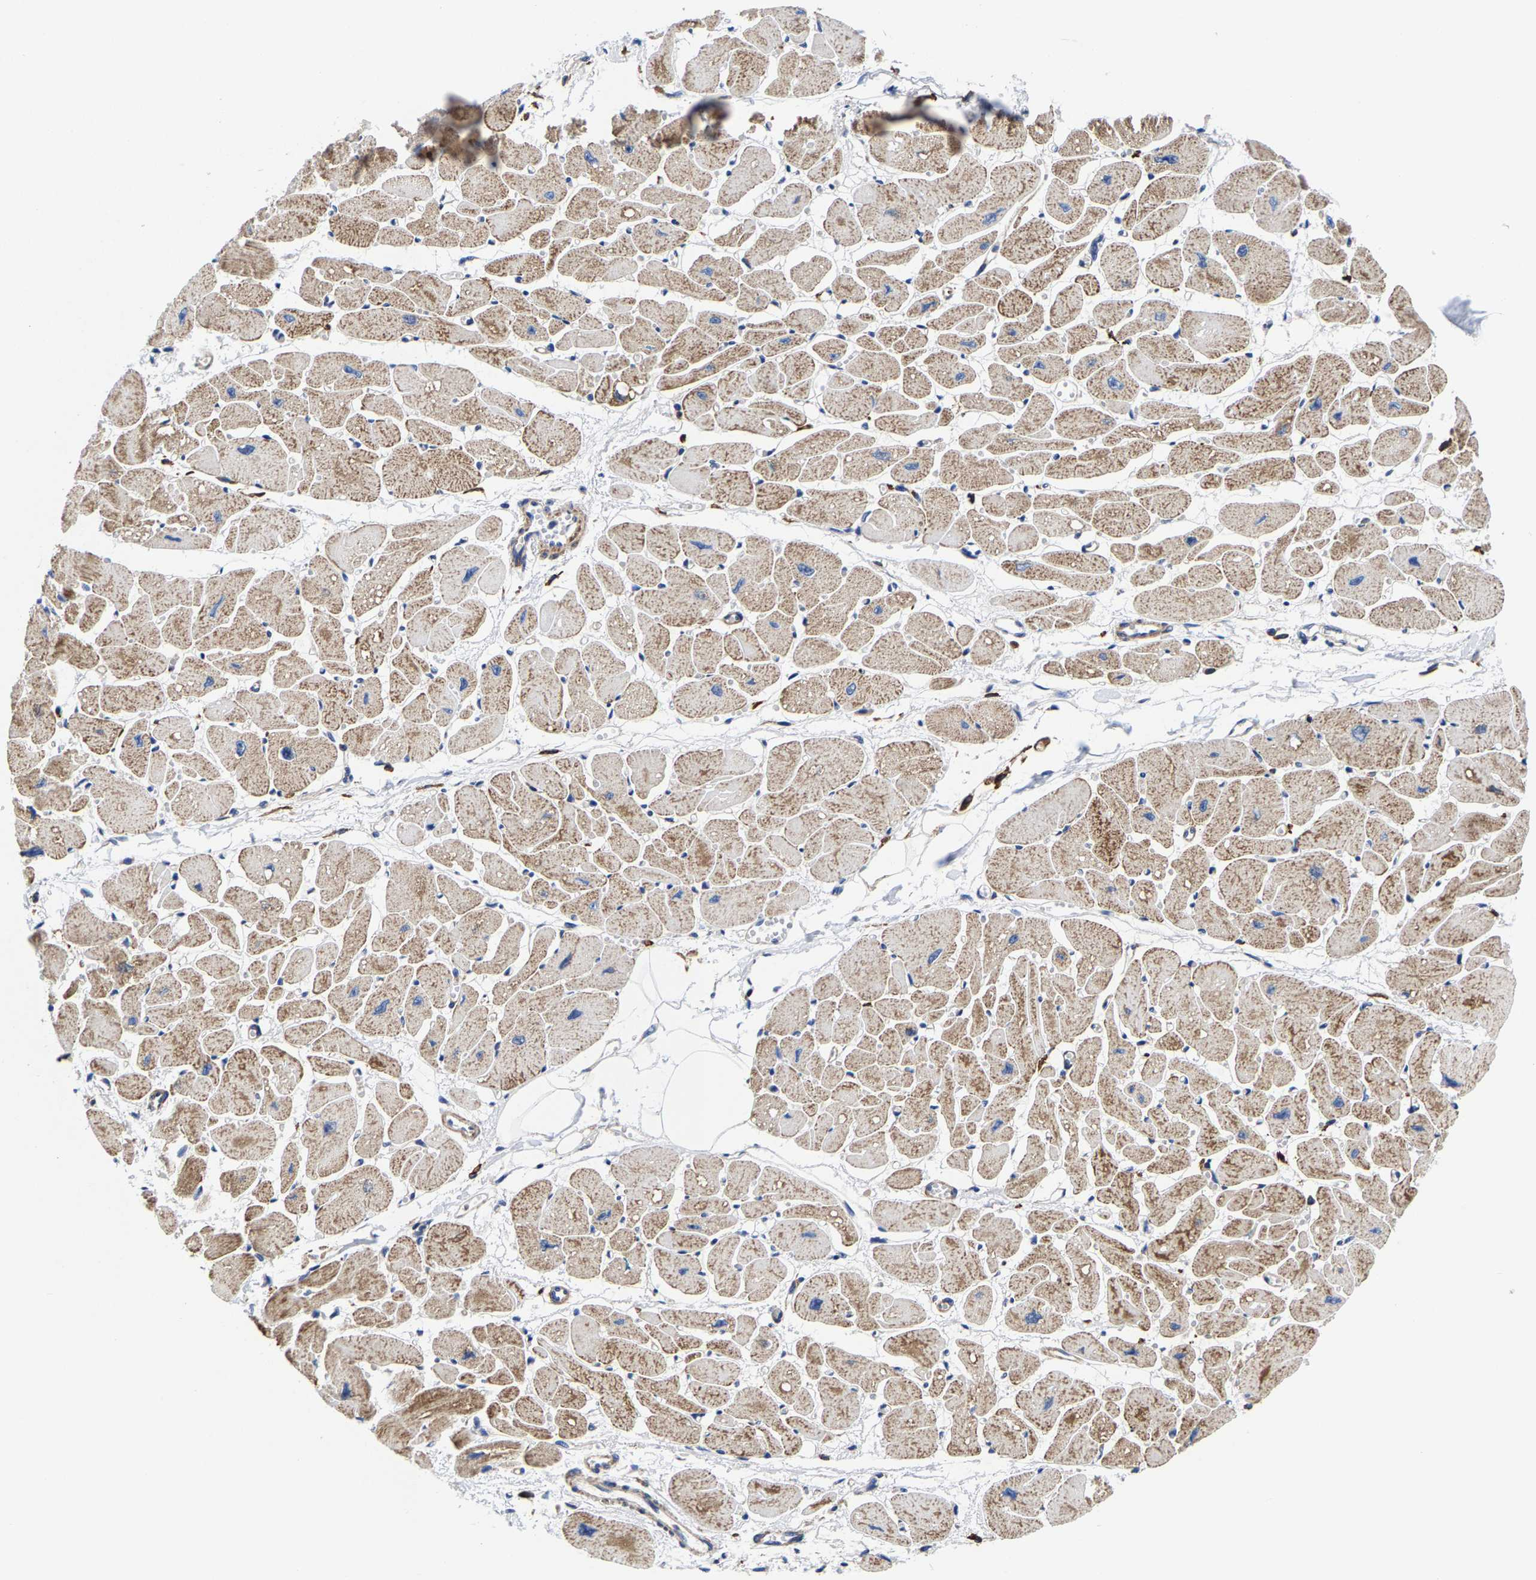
{"staining": {"intensity": "moderate", "quantity": ">75%", "location": "cytoplasmic/membranous"}, "tissue": "heart muscle", "cell_type": "Cardiomyocytes", "image_type": "normal", "snomed": [{"axis": "morphology", "description": "Normal tissue, NOS"}, {"axis": "topography", "description": "Heart"}], "caption": "Immunohistochemical staining of benign heart muscle shows medium levels of moderate cytoplasmic/membranous positivity in about >75% of cardiomyocytes. (DAB = brown stain, brightfield microscopy at high magnification).", "gene": "PFKFB3", "patient": {"sex": "female", "age": 54}}